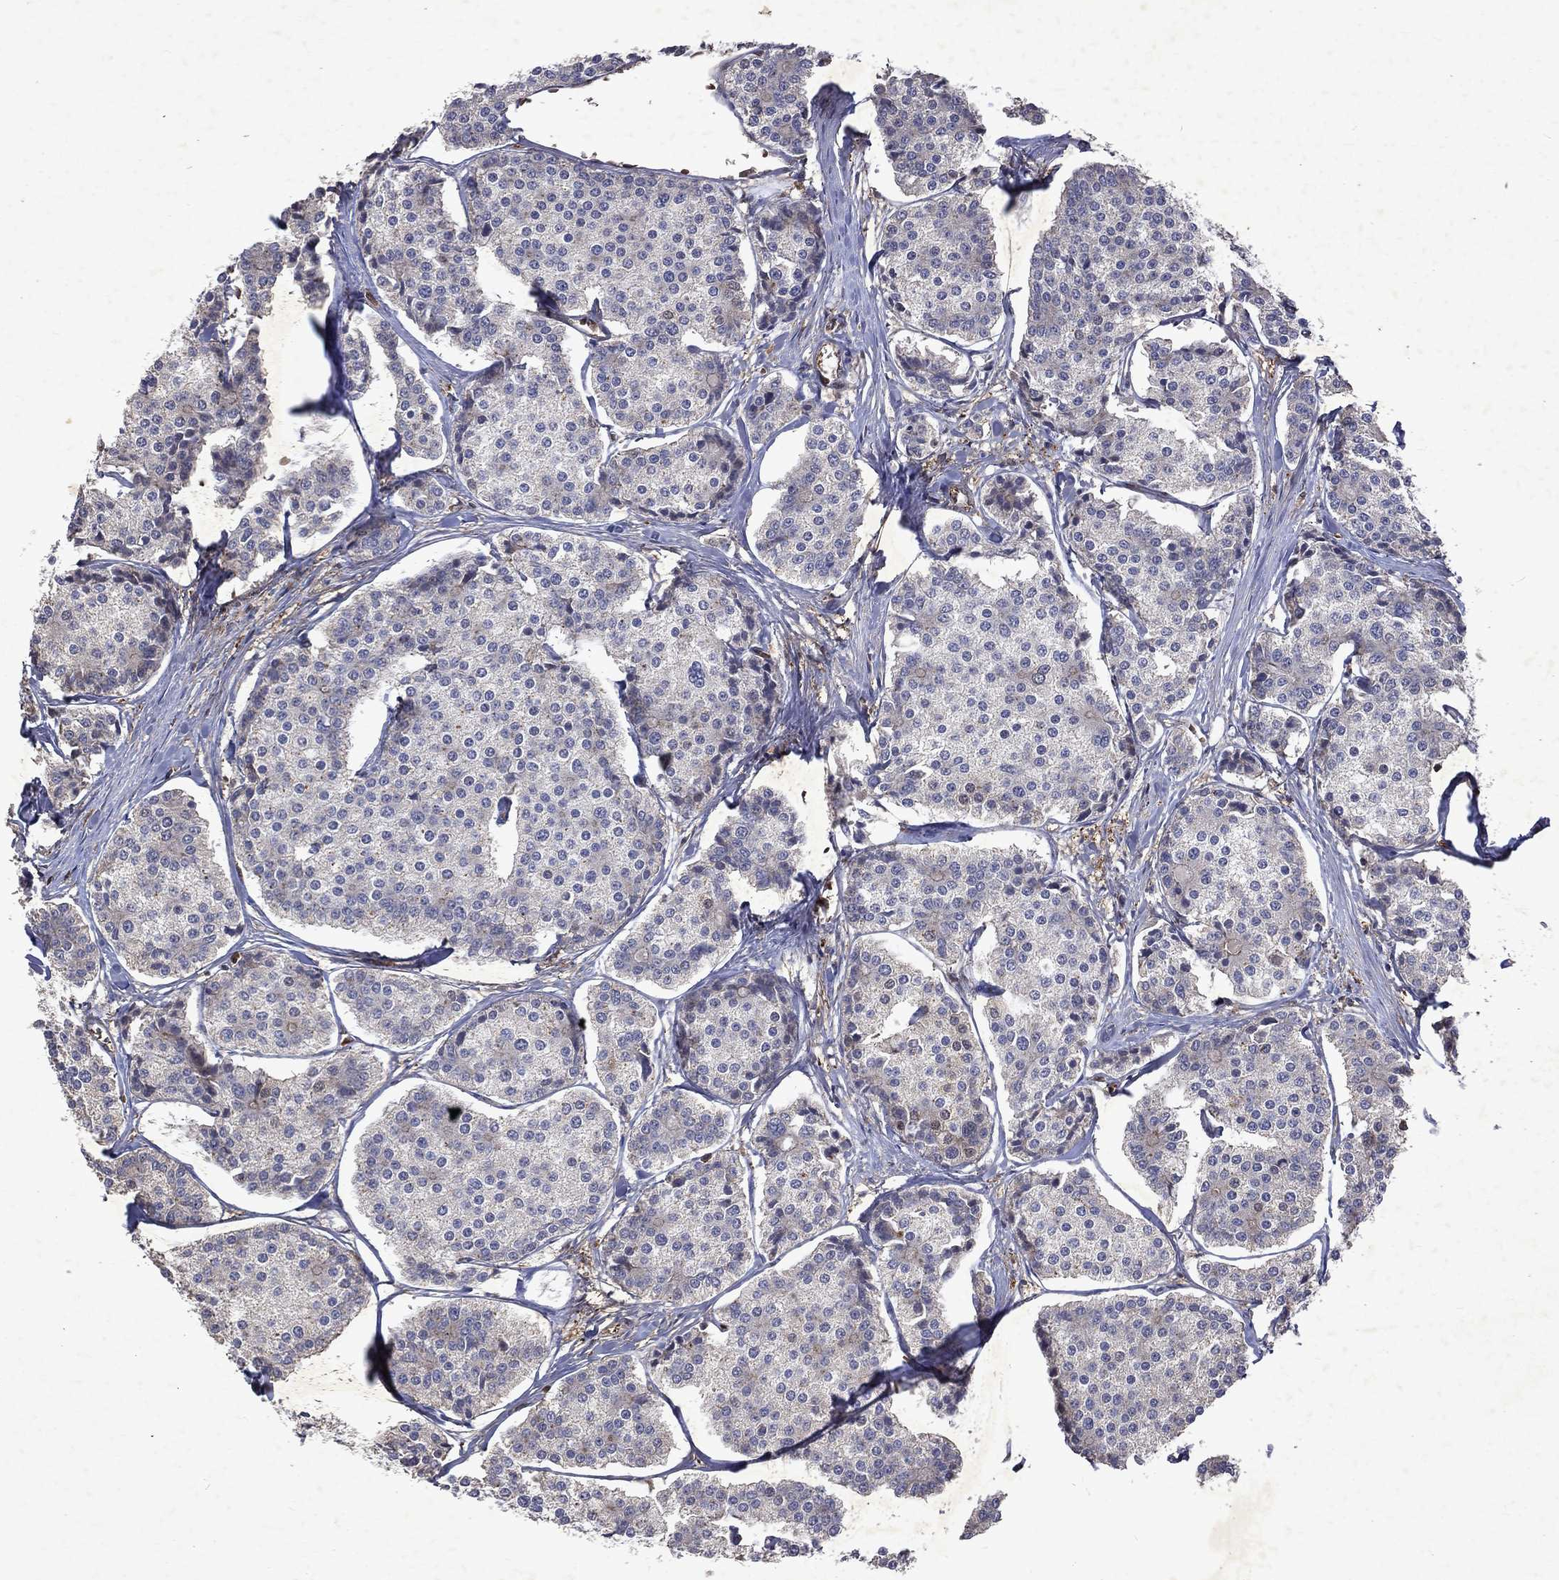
{"staining": {"intensity": "negative", "quantity": "none", "location": "none"}, "tissue": "carcinoid", "cell_type": "Tumor cells", "image_type": "cancer", "snomed": [{"axis": "morphology", "description": "Carcinoid, malignant, NOS"}, {"axis": "topography", "description": "Small intestine"}], "caption": "DAB immunohistochemical staining of human carcinoid (malignant) exhibits no significant positivity in tumor cells. (Brightfield microscopy of DAB immunohistochemistry at high magnification).", "gene": "MTAP", "patient": {"sex": "female", "age": 65}}